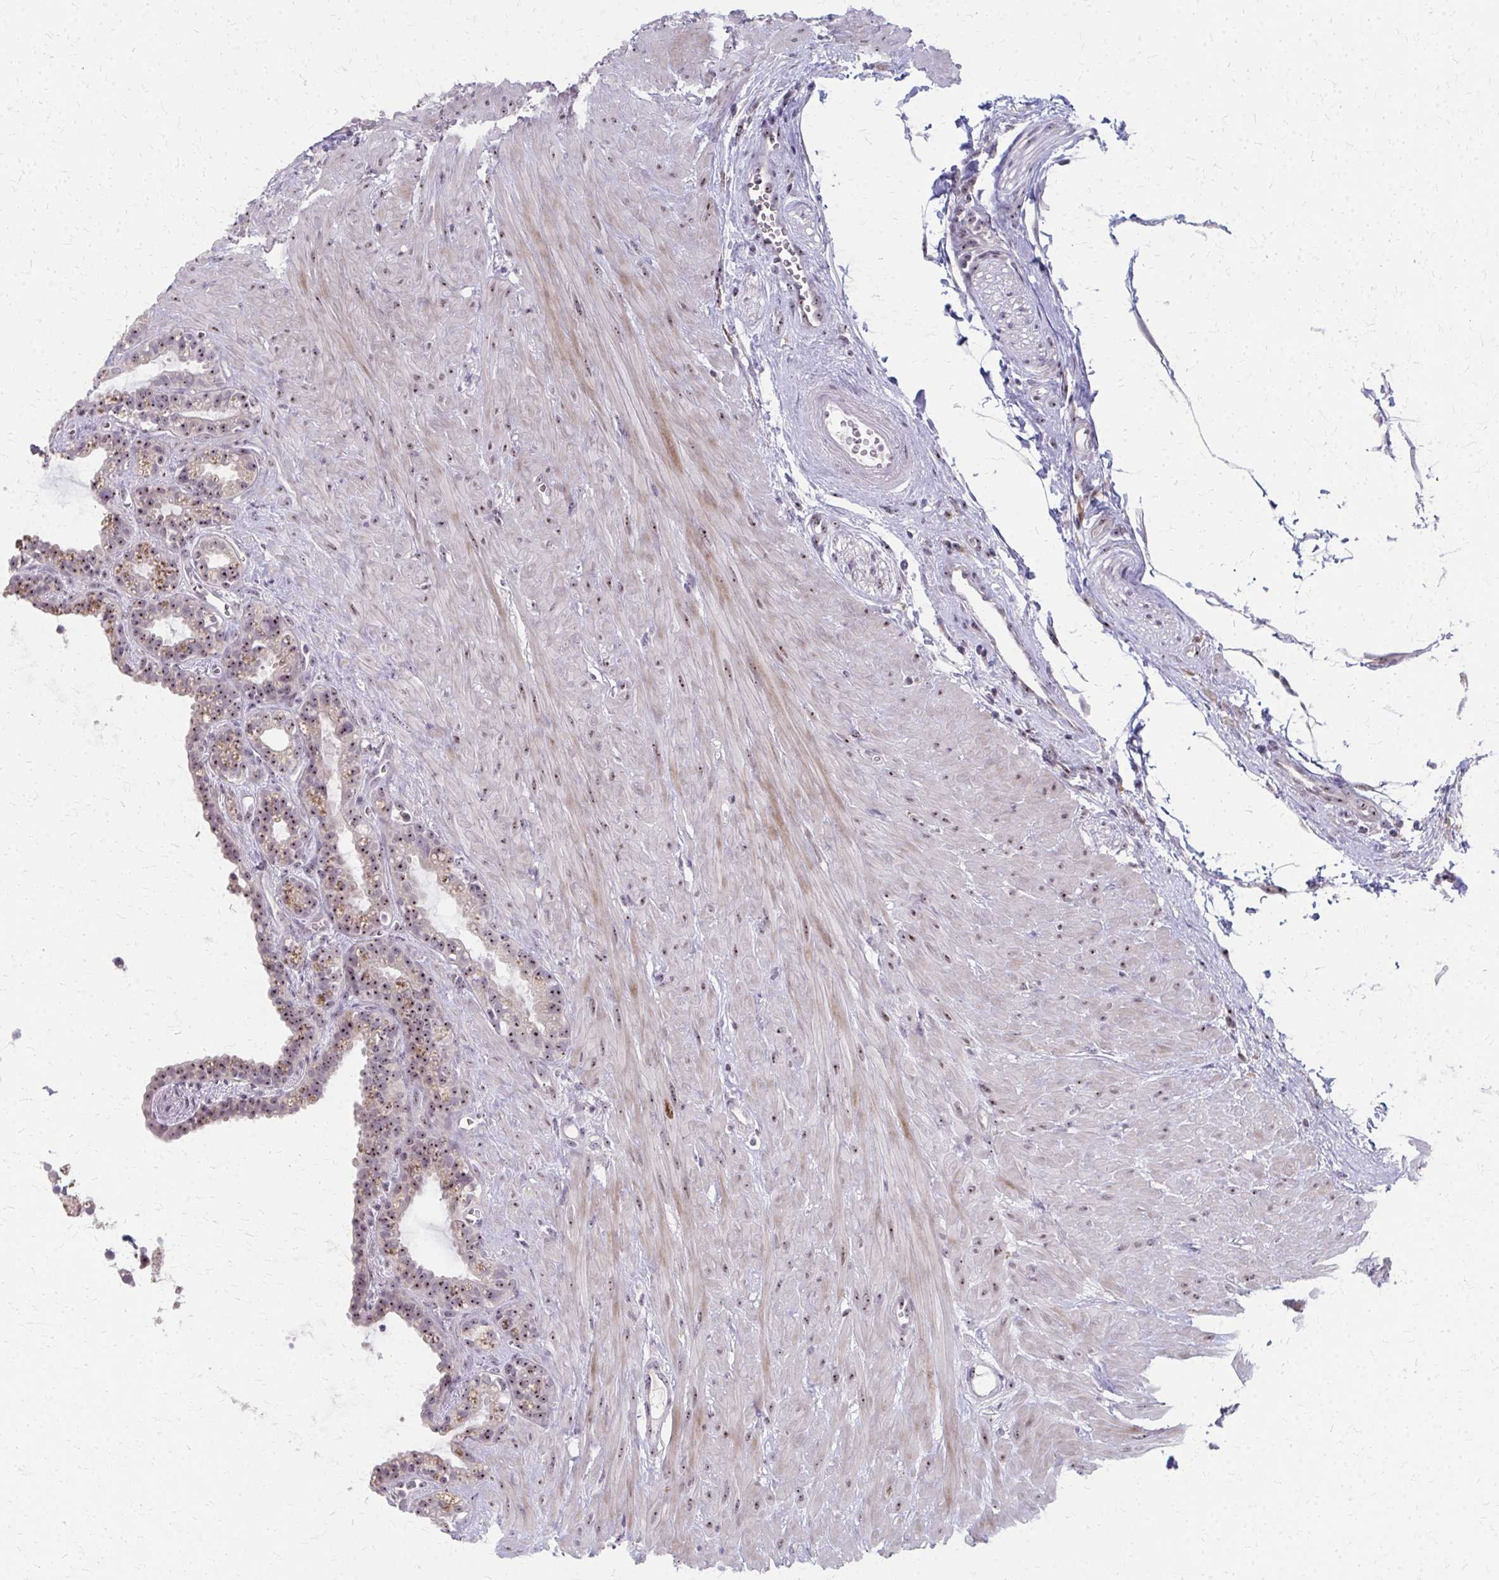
{"staining": {"intensity": "moderate", "quantity": ">75%", "location": "nuclear"}, "tissue": "seminal vesicle", "cell_type": "Glandular cells", "image_type": "normal", "snomed": [{"axis": "morphology", "description": "Normal tissue, NOS"}, {"axis": "topography", "description": "Seminal veicle"}], "caption": "Approximately >75% of glandular cells in unremarkable human seminal vesicle demonstrate moderate nuclear protein expression as visualized by brown immunohistochemical staining.", "gene": "NUDT16", "patient": {"sex": "male", "age": 76}}